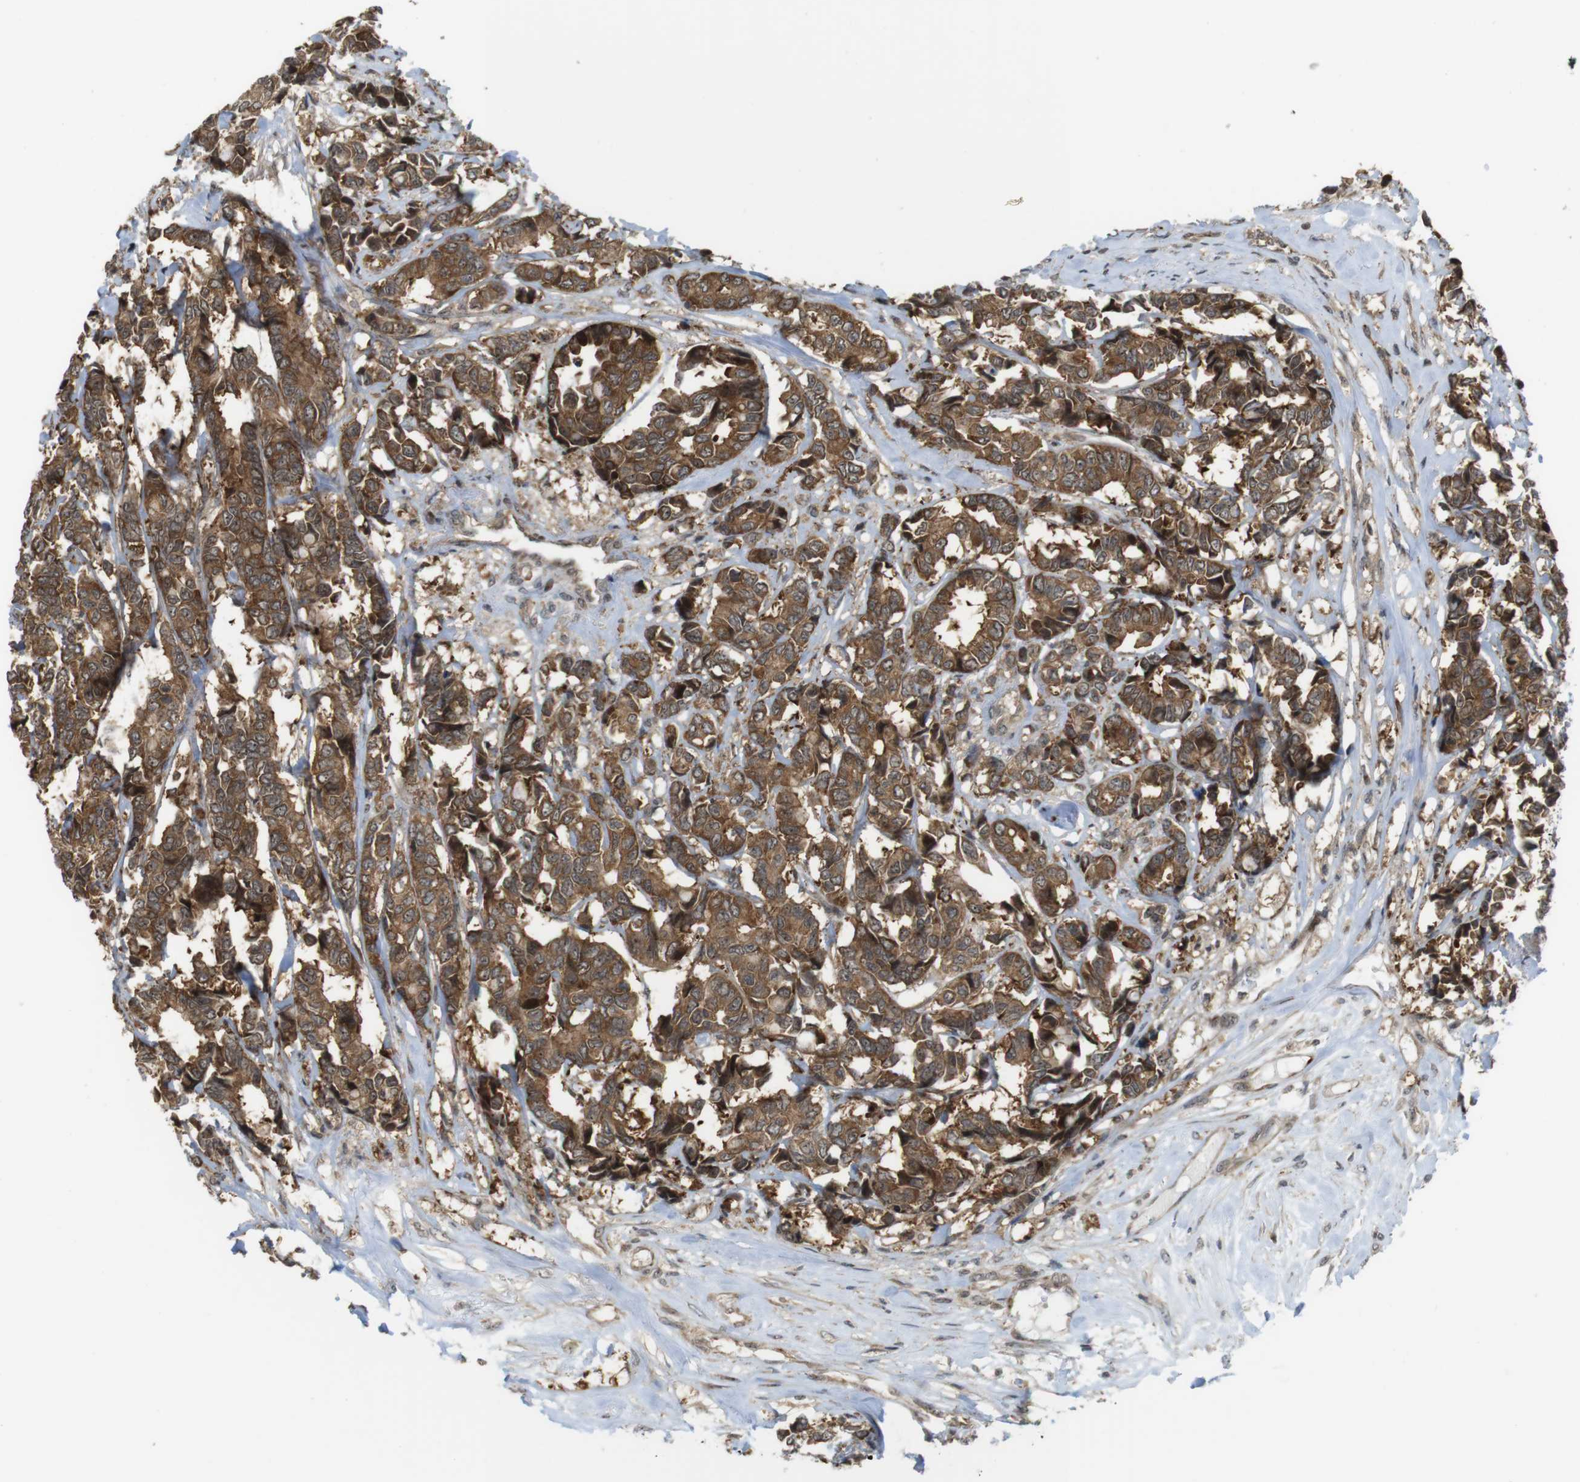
{"staining": {"intensity": "strong", "quantity": ">75%", "location": "cytoplasmic/membranous"}, "tissue": "breast cancer", "cell_type": "Tumor cells", "image_type": "cancer", "snomed": [{"axis": "morphology", "description": "Duct carcinoma"}, {"axis": "topography", "description": "Breast"}], "caption": "Breast cancer (infiltrating ductal carcinoma) stained with immunohistochemistry (IHC) reveals strong cytoplasmic/membranous positivity in approximately >75% of tumor cells.", "gene": "CC2D1A", "patient": {"sex": "female", "age": 87}}